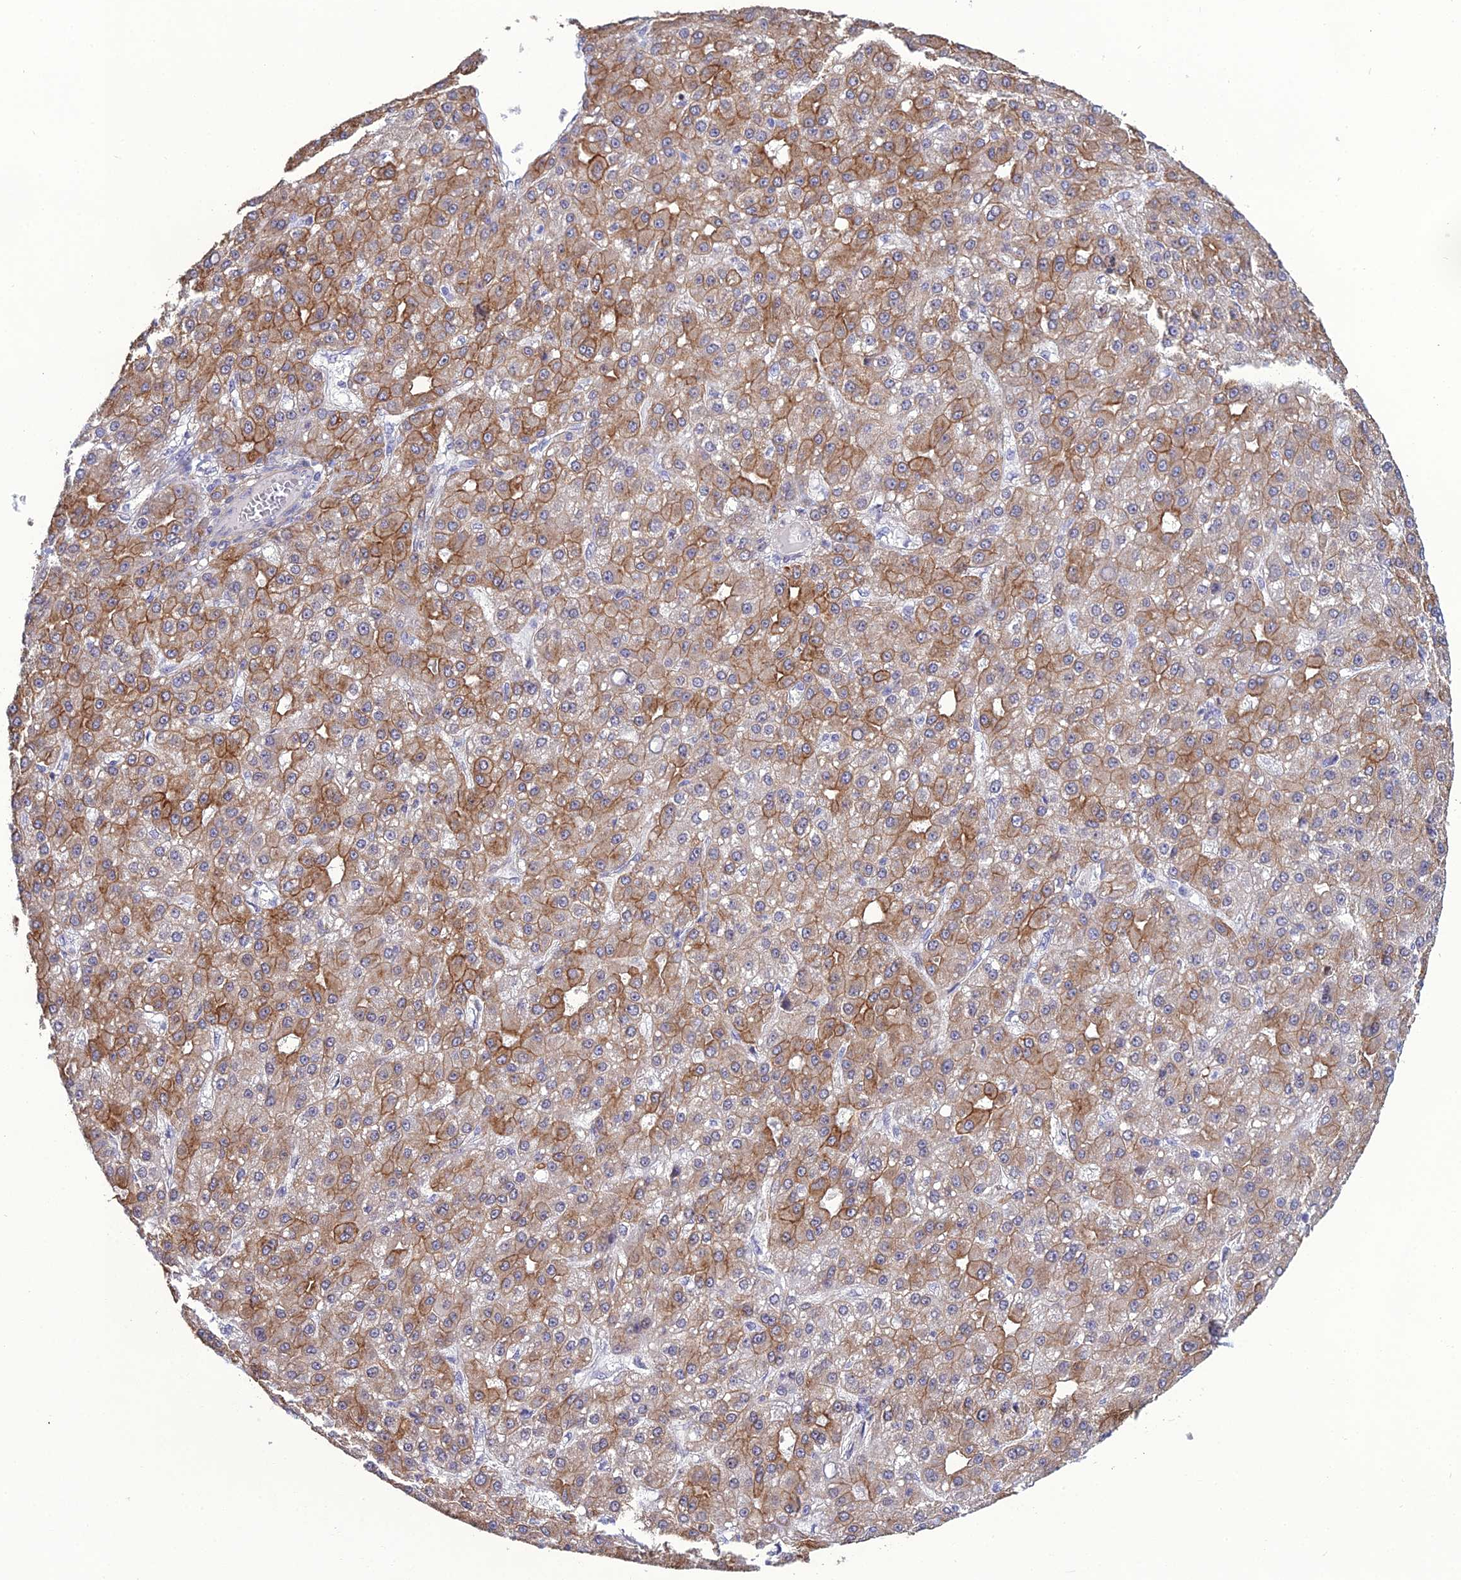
{"staining": {"intensity": "moderate", "quantity": ">75%", "location": "cytoplasmic/membranous"}, "tissue": "liver cancer", "cell_type": "Tumor cells", "image_type": "cancer", "snomed": [{"axis": "morphology", "description": "Carcinoma, Hepatocellular, NOS"}, {"axis": "topography", "description": "Liver"}], "caption": "There is medium levels of moderate cytoplasmic/membranous expression in tumor cells of liver hepatocellular carcinoma, as demonstrated by immunohistochemical staining (brown color).", "gene": "LZTS2", "patient": {"sex": "male", "age": 67}}